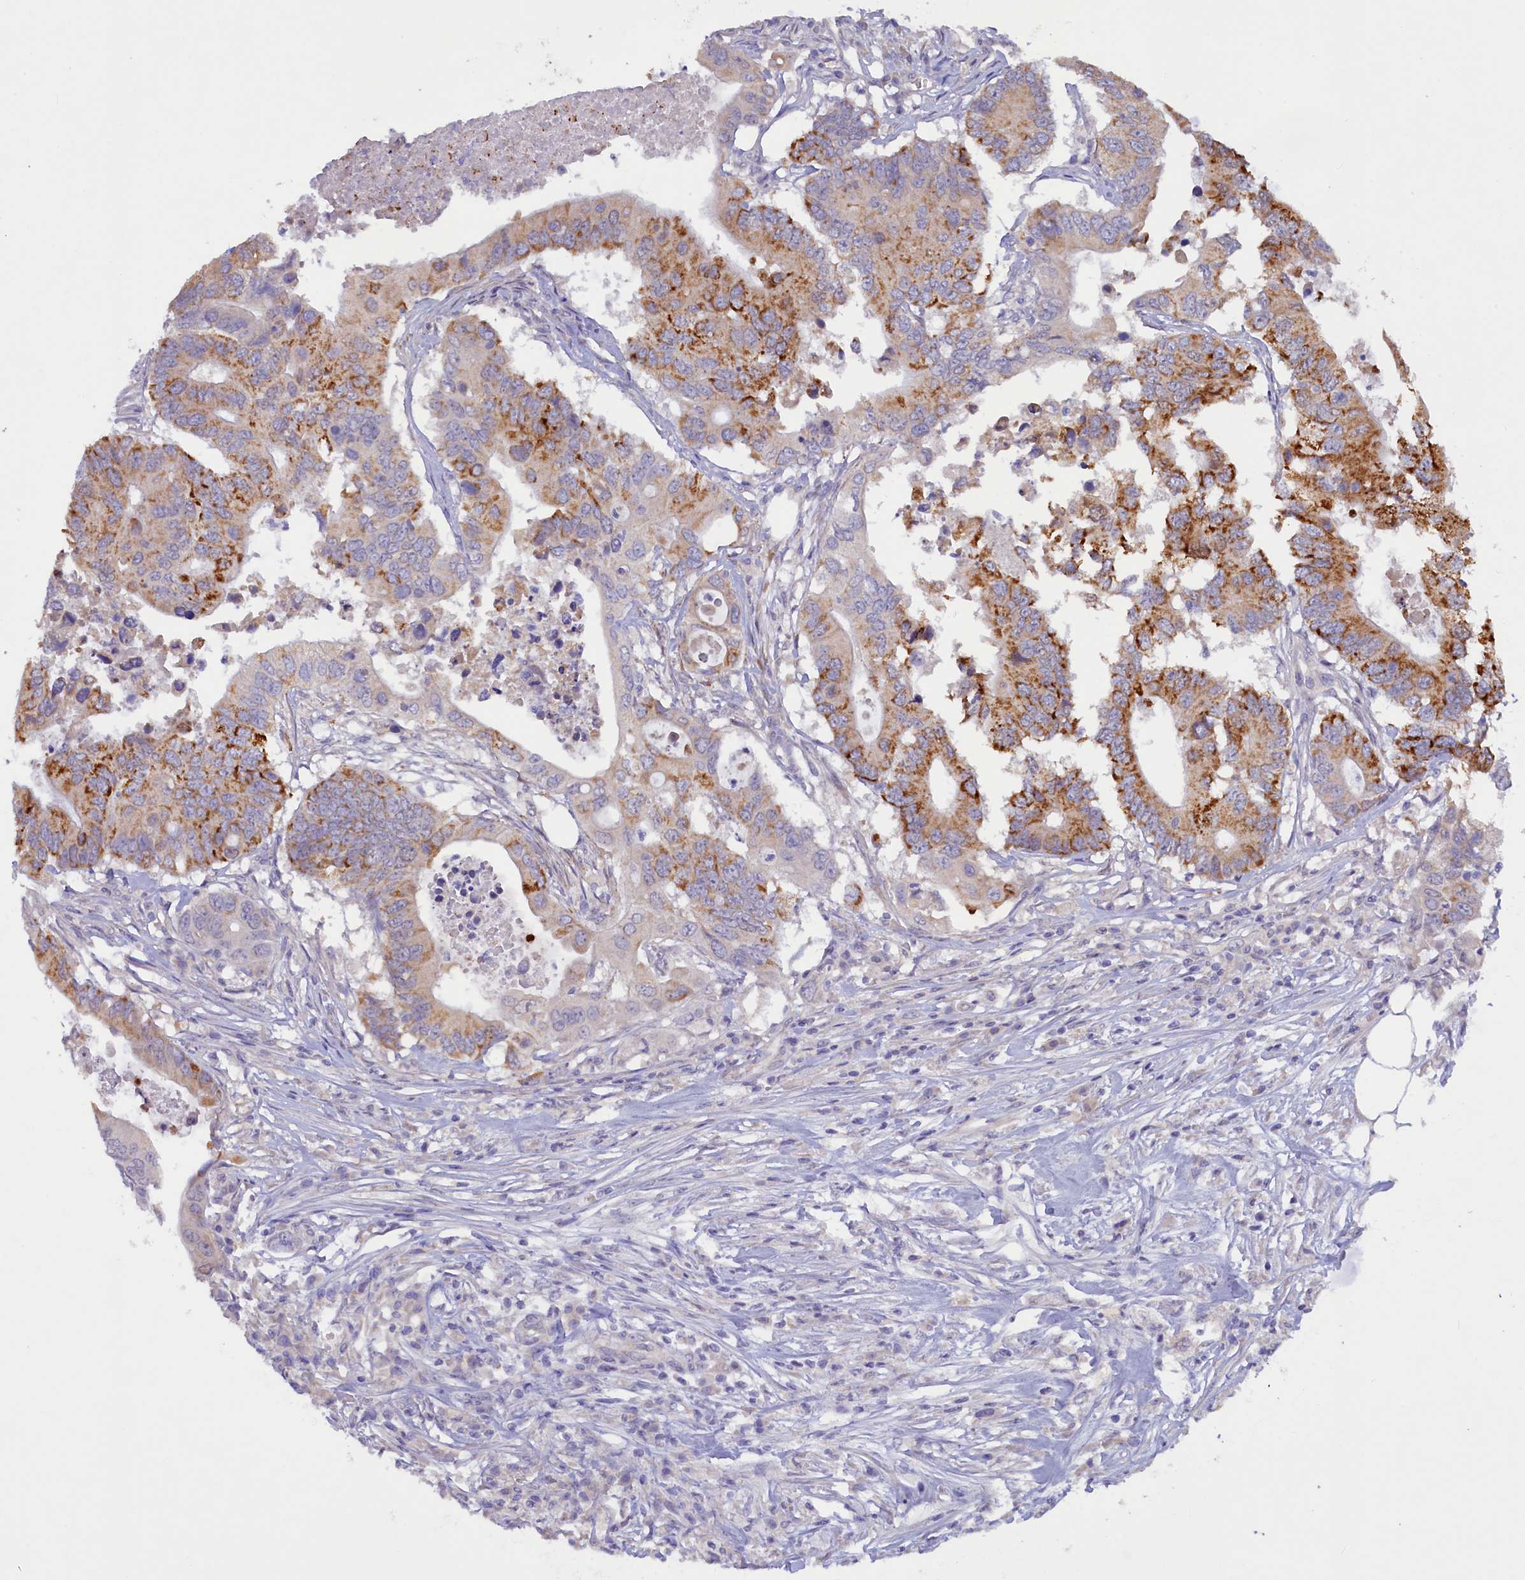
{"staining": {"intensity": "moderate", "quantity": "25%-75%", "location": "cytoplasmic/membranous"}, "tissue": "colorectal cancer", "cell_type": "Tumor cells", "image_type": "cancer", "snomed": [{"axis": "morphology", "description": "Adenocarcinoma, NOS"}, {"axis": "topography", "description": "Colon"}], "caption": "This image reveals IHC staining of adenocarcinoma (colorectal), with medium moderate cytoplasmic/membranous staining in about 25%-75% of tumor cells.", "gene": "ZSWIM4", "patient": {"sex": "male", "age": 71}}